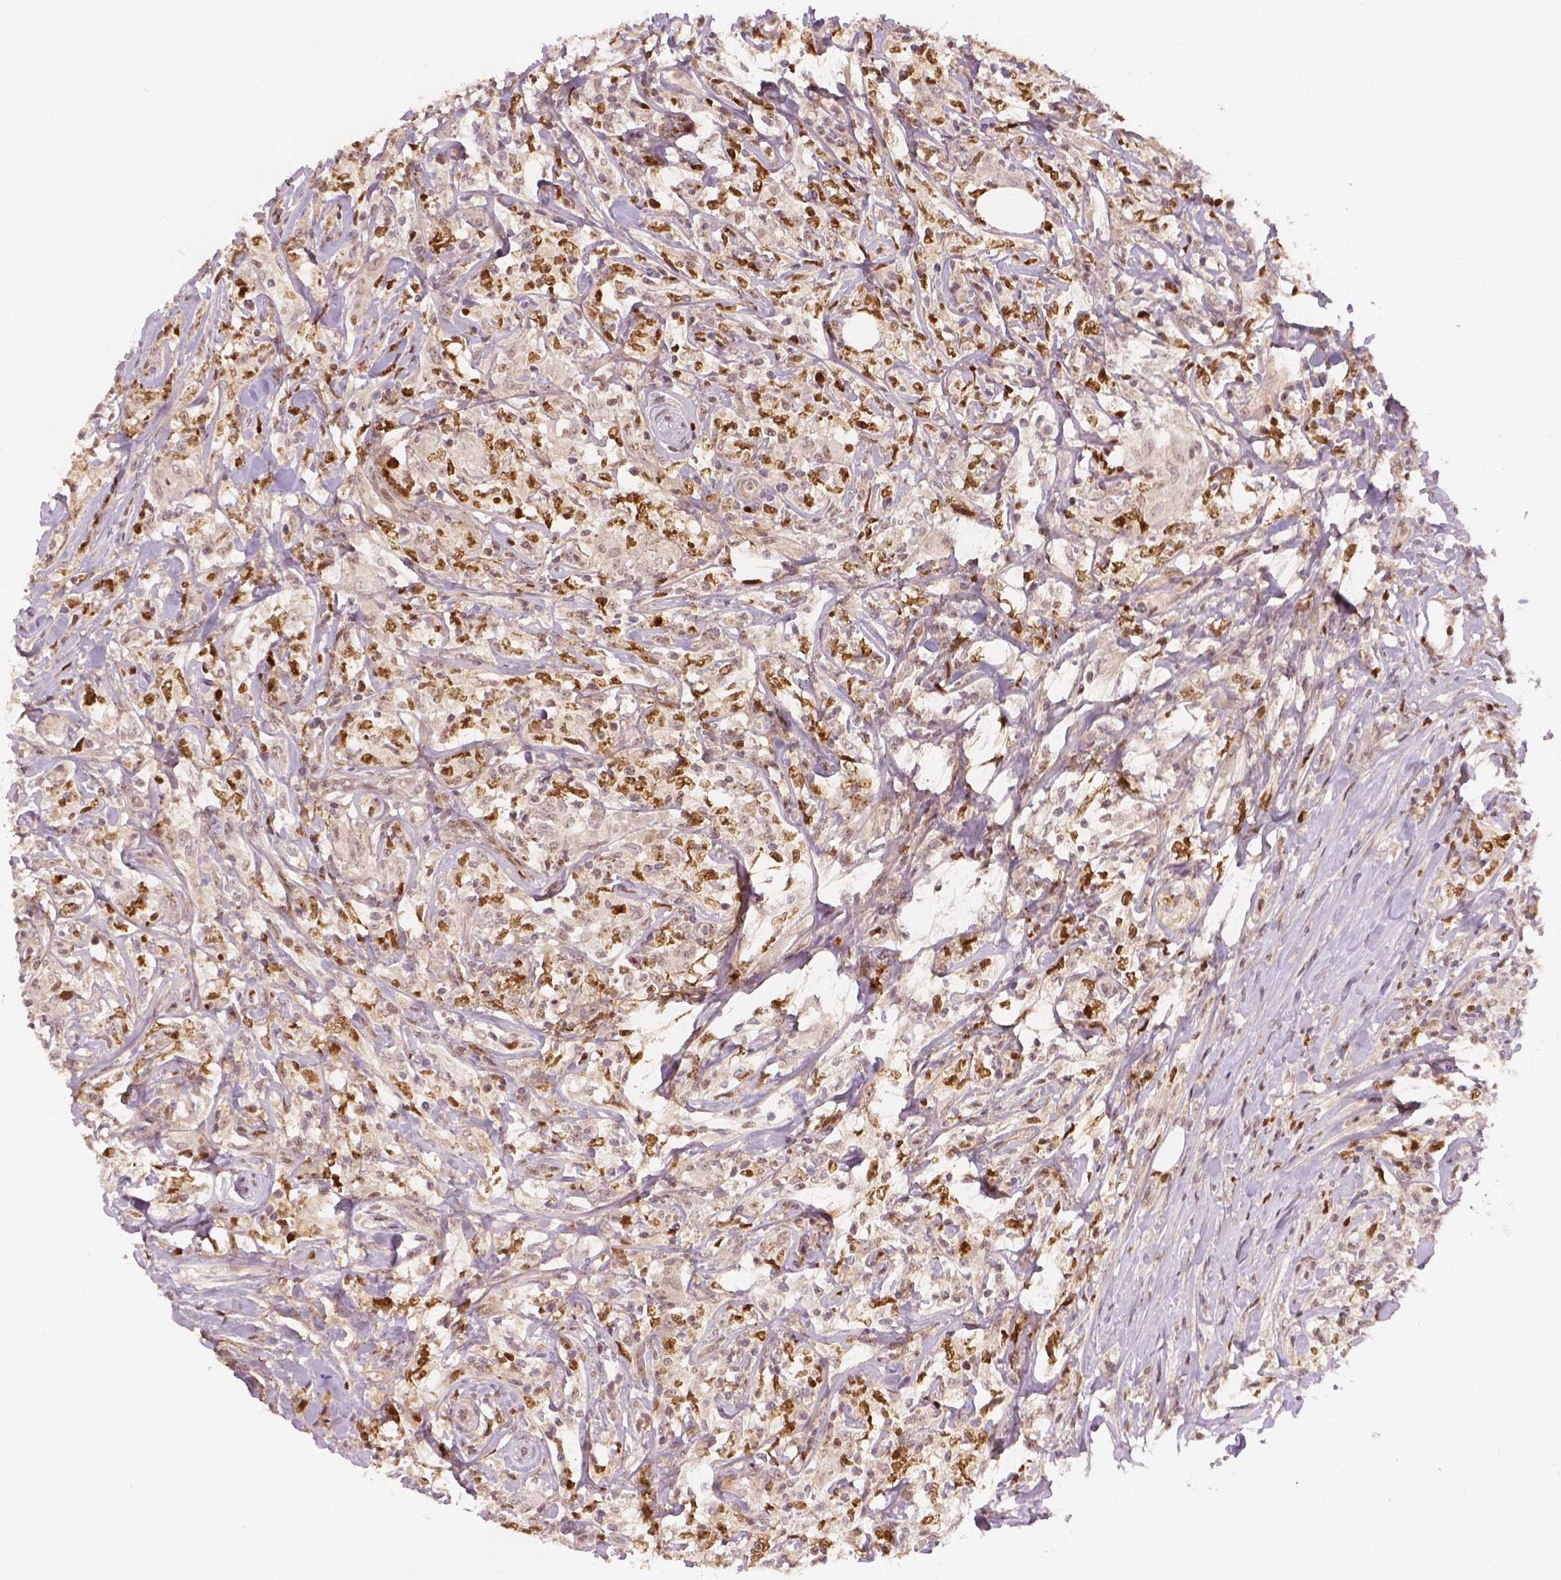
{"staining": {"intensity": "moderate", "quantity": "25%-75%", "location": "nuclear"}, "tissue": "lymphoma", "cell_type": "Tumor cells", "image_type": "cancer", "snomed": [{"axis": "morphology", "description": "Malignant lymphoma, non-Hodgkin's type, High grade"}, {"axis": "topography", "description": "Lymph node"}], "caption": "Protein expression analysis of human malignant lymphoma, non-Hodgkin's type (high-grade) reveals moderate nuclear positivity in approximately 25%-75% of tumor cells.", "gene": "NSD2", "patient": {"sex": "female", "age": 84}}